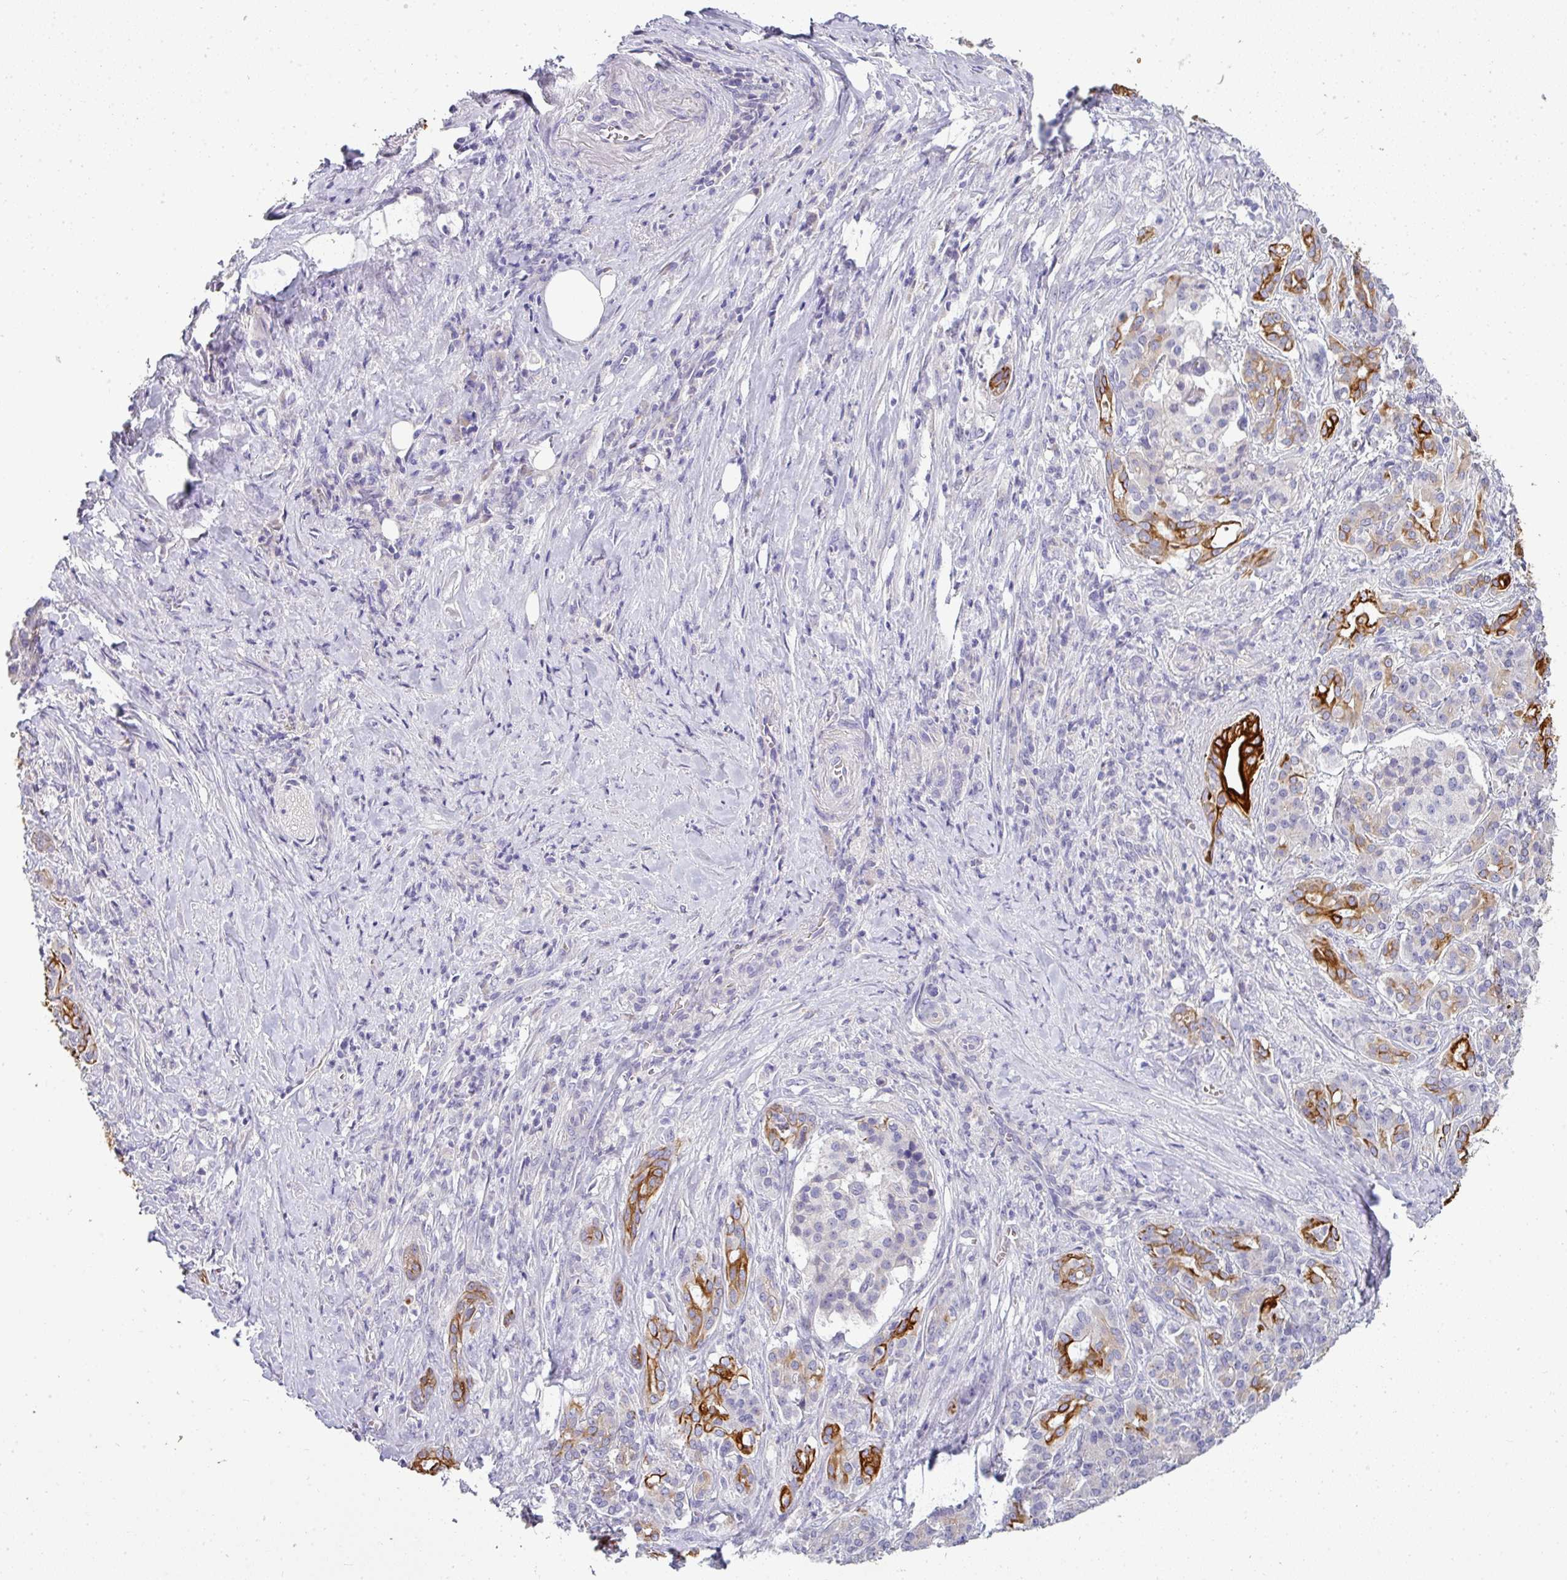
{"staining": {"intensity": "strong", "quantity": "25%-75%", "location": "cytoplasmic/membranous"}, "tissue": "pancreatic cancer", "cell_type": "Tumor cells", "image_type": "cancer", "snomed": [{"axis": "morphology", "description": "Adenocarcinoma, NOS"}, {"axis": "topography", "description": "Pancreas"}], "caption": "Protein expression analysis of human pancreatic adenocarcinoma reveals strong cytoplasmic/membranous expression in approximately 25%-75% of tumor cells. (Stains: DAB (3,3'-diaminobenzidine) in brown, nuclei in blue, Microscopy: brightfield microscopy at high magnification).", "gene": "ASXL3", "patient": {"sex": "male", "age": 57}}